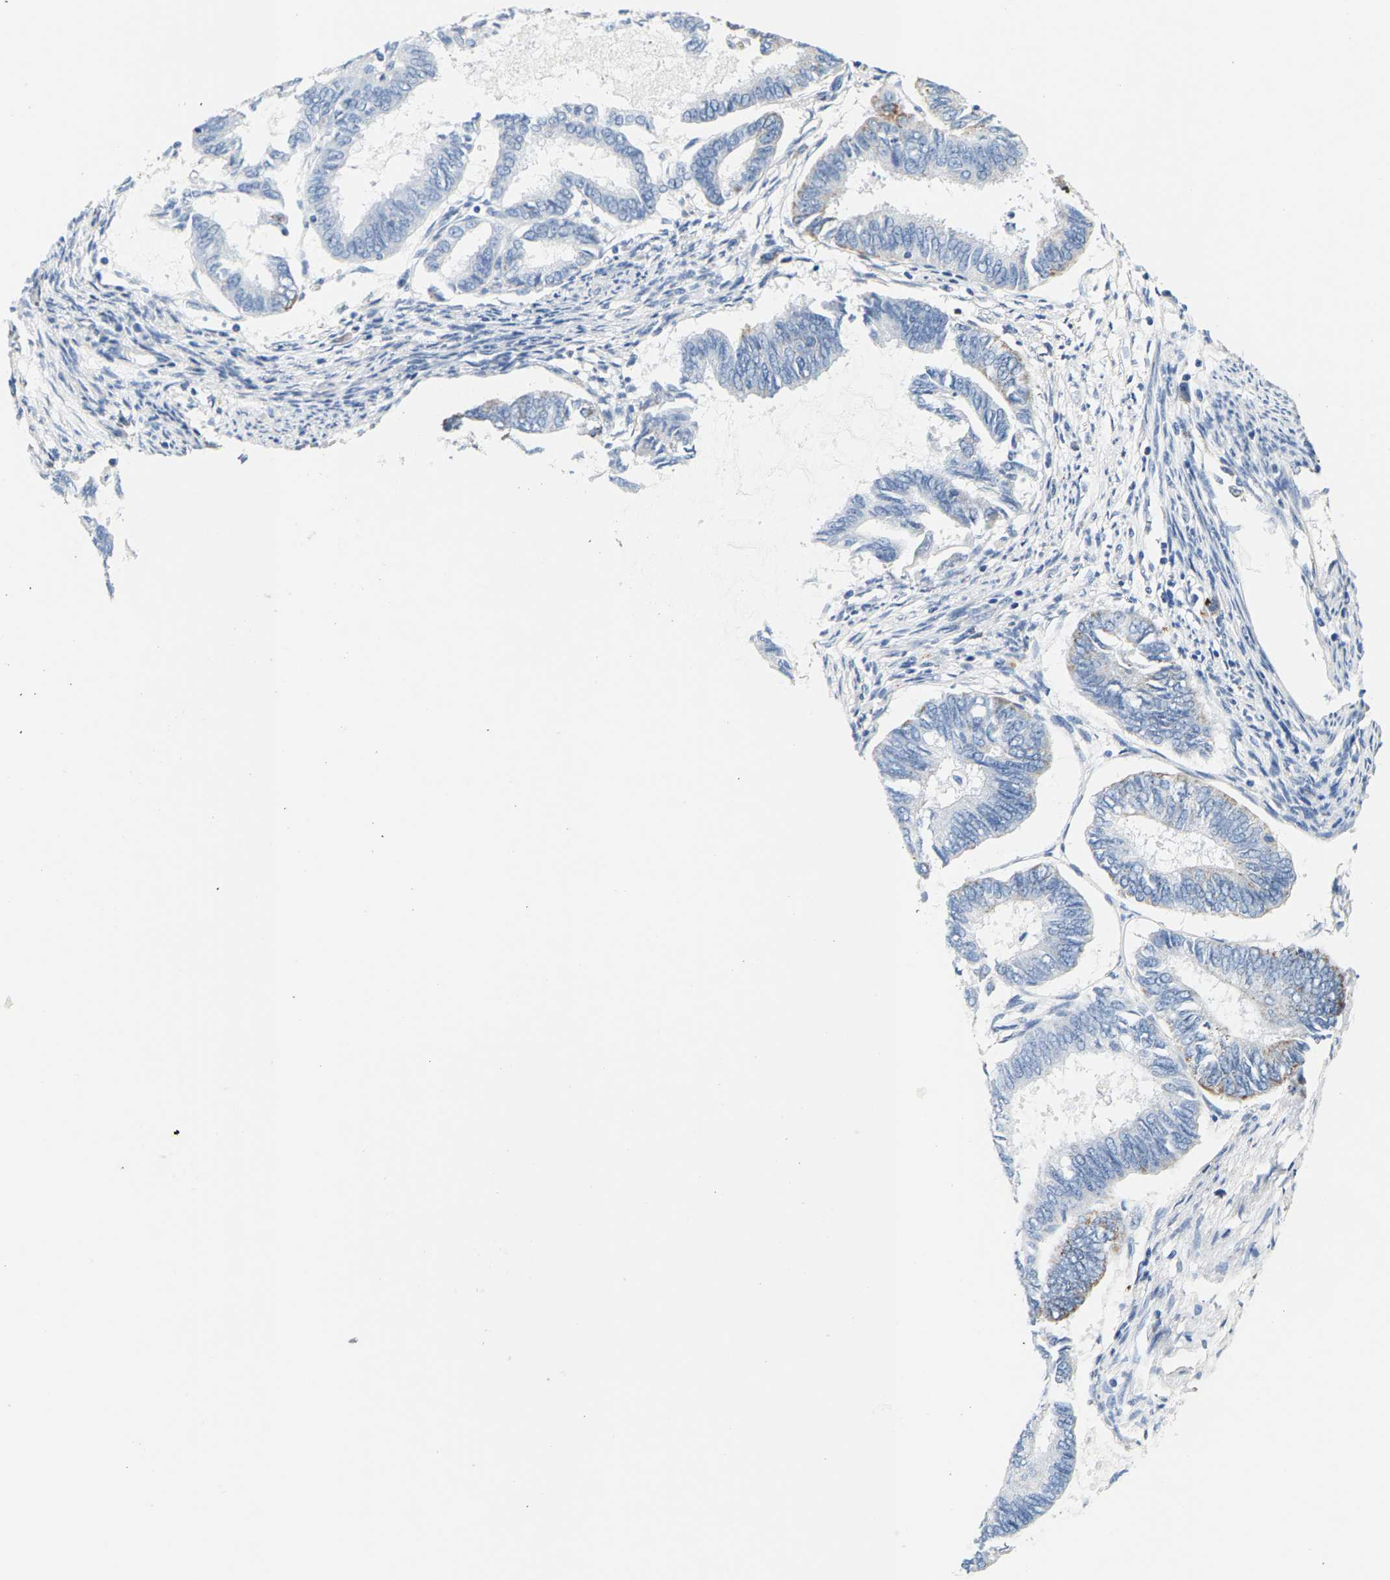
{"staining": {"intensity": "negative", "quantity": "none", "location": "none"}, "tissue": "endometrial cancer", "cell_type": "Tumor cells", "image_type": "cancer", "snomed": [{"axis": "morphology", "description": "Adenocarcinoma, NOS"}, {"axis": "topography", "description": "Endometrium"}], "caption": "Immunohistochemistry micrograph of human endometrial adenocarcinoma stained for a protein (brown), which displays no expression in tumor cells. The staining was performed using DAB (3,3'-diaminobenzidine) to visualize the protein expression in brown, while the nuclei were stained in blue with hematoxylin (Magnification: 20x).", "gene": "SHMT2", "patient": {"sex": "female", "age": 86}}